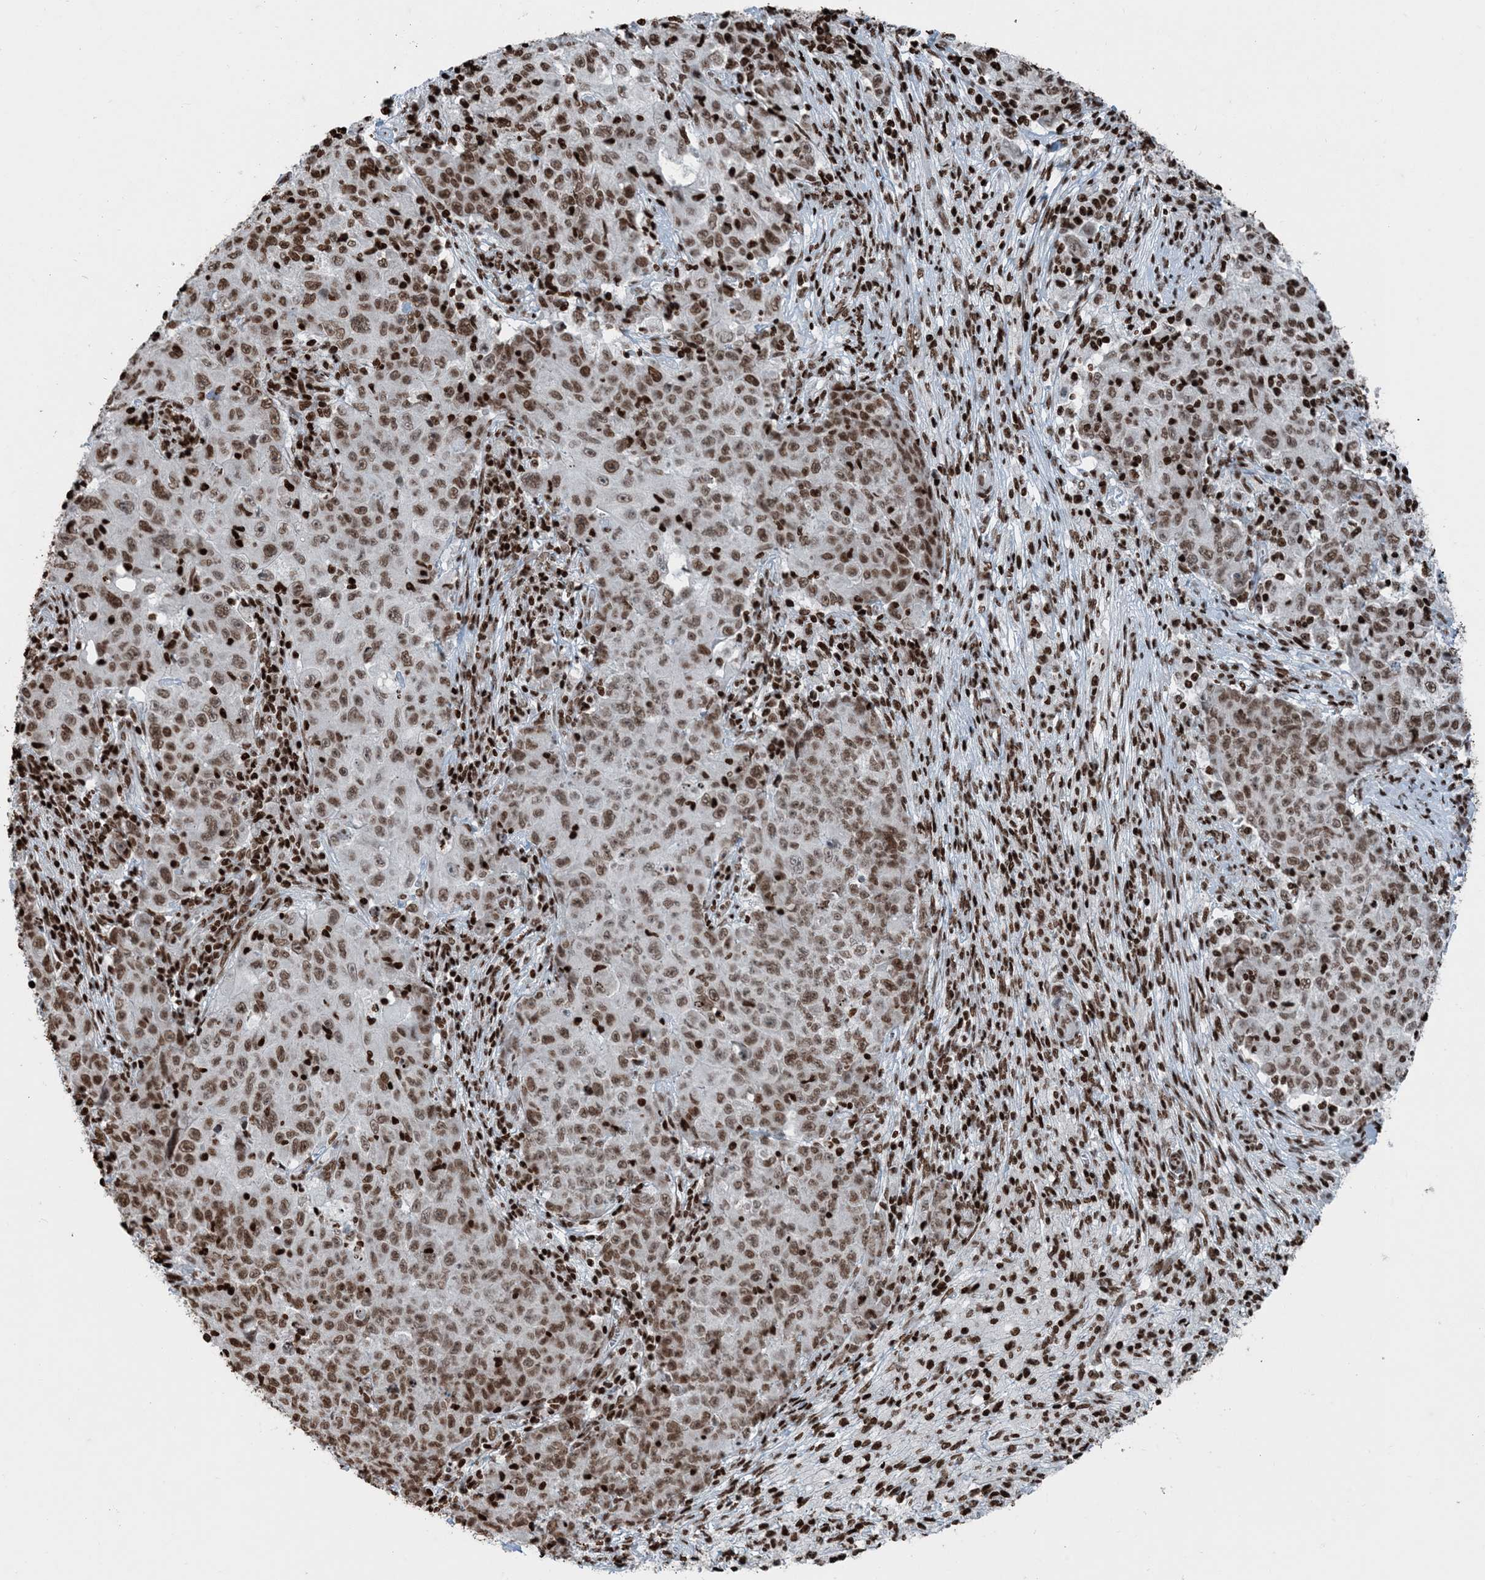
{"staining": {"intensity": "moderate", "quantity": ">75%", "location": "nuclear"}, "tissue": "ovarian cancer", "cell_type": "Tumor cells", "image_type": "cancer", "snomed": [{"axis": "morphology", "description": "Carcinoma, endometroid"}, {"axis": "topography", "description": "Ovary"}], "caption": "Immunohistochemical staining of human endometroid carcinoma (ovarian) reveals moderate nuclear protein expression in approximately >75% of tumor cells.", "gene": "H3-3B", "patient": {"sex": "female", "age": 42}}